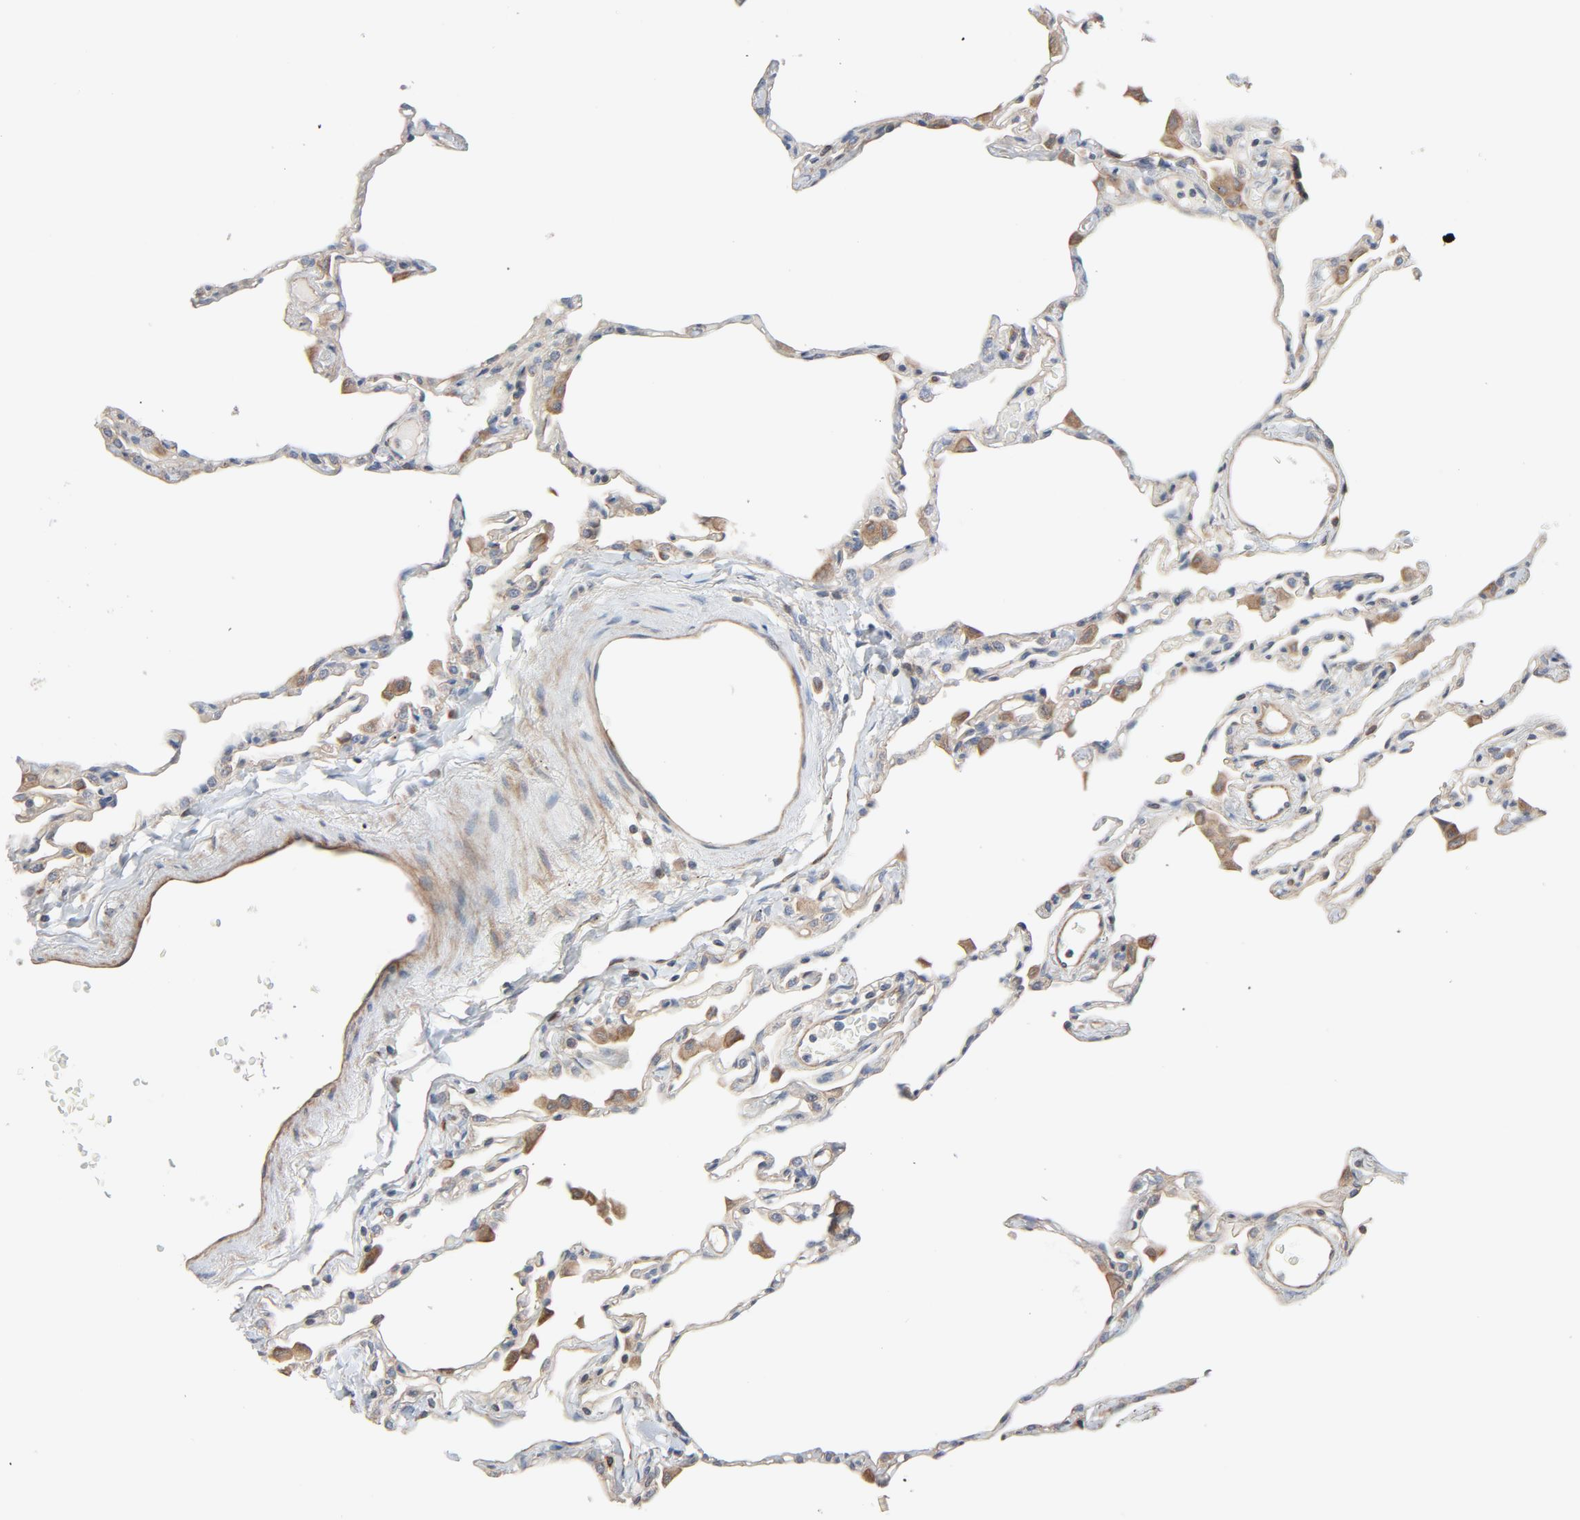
{"staining": {"intensity": "weak", "quantity": "25%-75%", "location": "cytoplasmic/membranous"}, "tissue": "lung", "cell_type": "Alveolar cells", "image_type": "normal", "snomed": [{"axis": "morphology", "description": "Normal tissue, NOS"}, {"axis": "topography", "description": "Lung"}], "caption": "Human lung stained with a brown dye shows weak cytoplasmic/membranous positive positivity in about 25%-75% of alveolar cells.", "gene": "TRIOBP", "patient": {"sex": "female", "age": 49}}